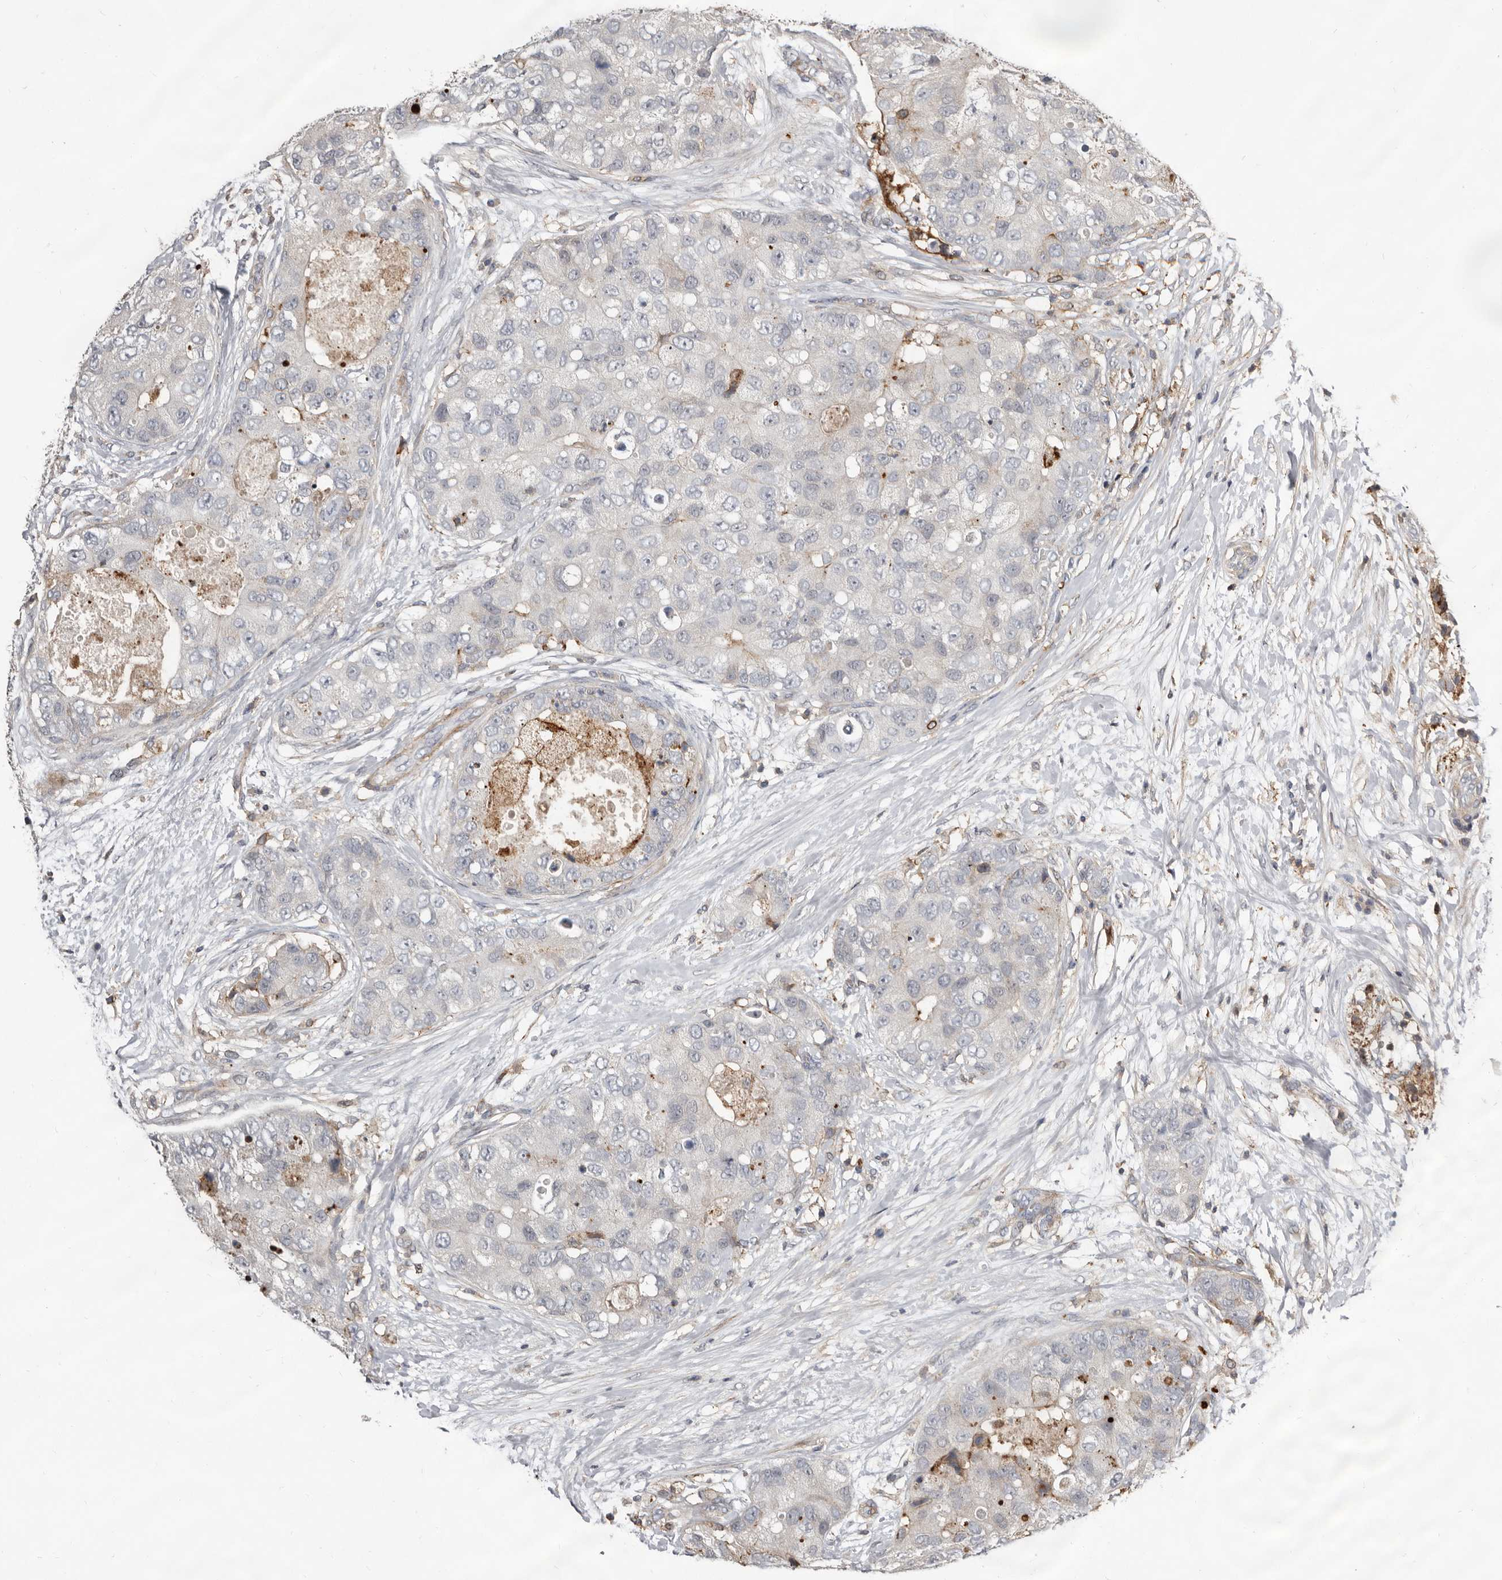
{"staining": {"intensity": "negative", "quantity": "none", "location": "none"}, "tissue": "breast cancer", "cell_type": "Tumor cells", "image_type": "cancer", "snomed": [{"axis": "morphology", "description": "Duct carcinoma"}, {"axis": "topography", "description": "Breast"}], "caption": "High power microscopy micrograph of an IHC image of intraductal carcinoma (breast), revealing no significant expression in tumor cells.", "gene": "KIF26B", "patient": {"sex": "female", "age": 62}}